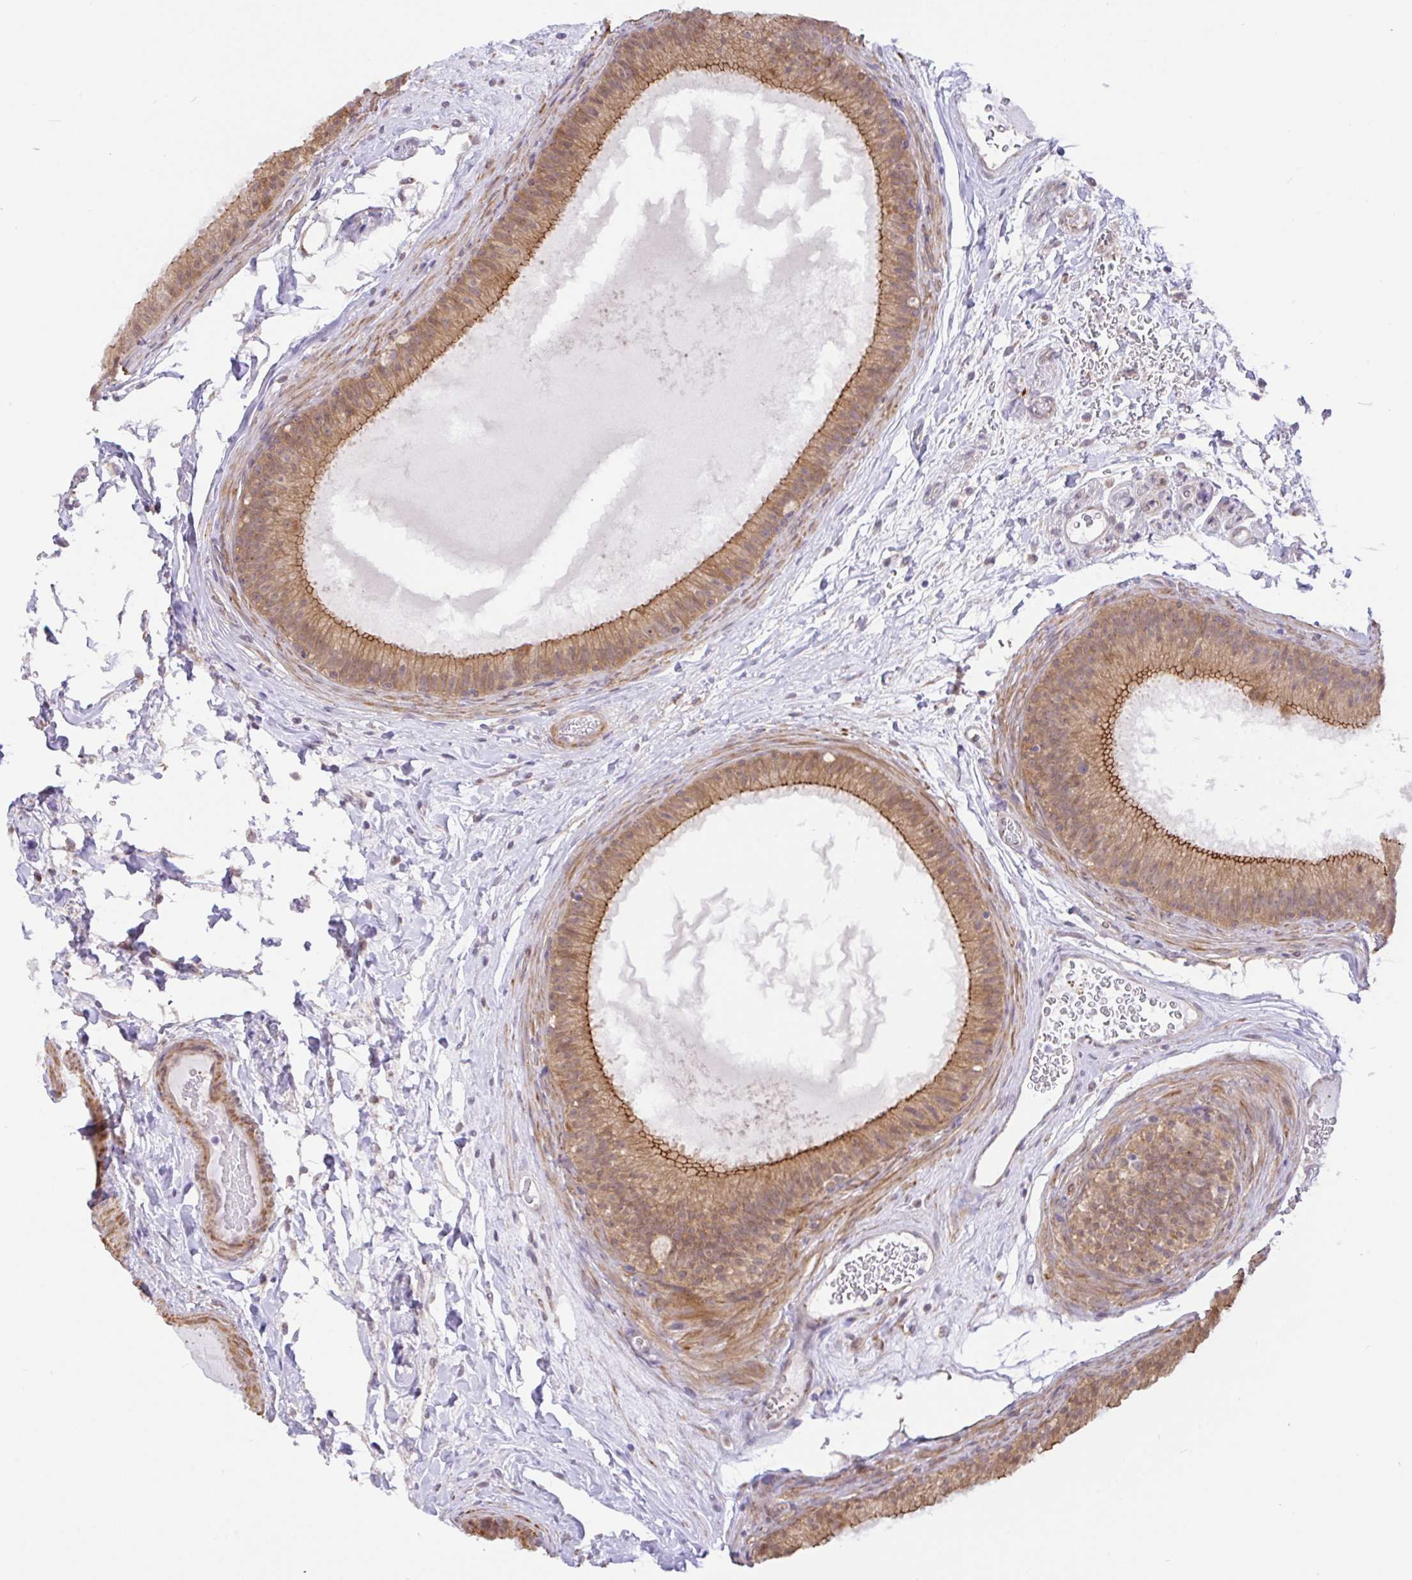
{"staining": {"intensity": "moderate", "quantity": ">75%", "location": "cytoplasmic/membranous"}, "tissue": "epididymis", "cell_type": "Glandular cells", "image_type": "normal", "snomed": [{"axis": "morphology", "description": "Normal tissue, NOS"}, {"axis": "topography", "description": "Epididymis"}], "caption": "Epididymis was stained to show a protein in brown. There is medium levels of moderate cytoplasmic/membranous expression in approximately >75% of glandular cells. The protein of interest is shown in brown color, while the nuclei are stained blue.", "gene": "DLEU7", "patient": {"sex": "male", "age": 23}}